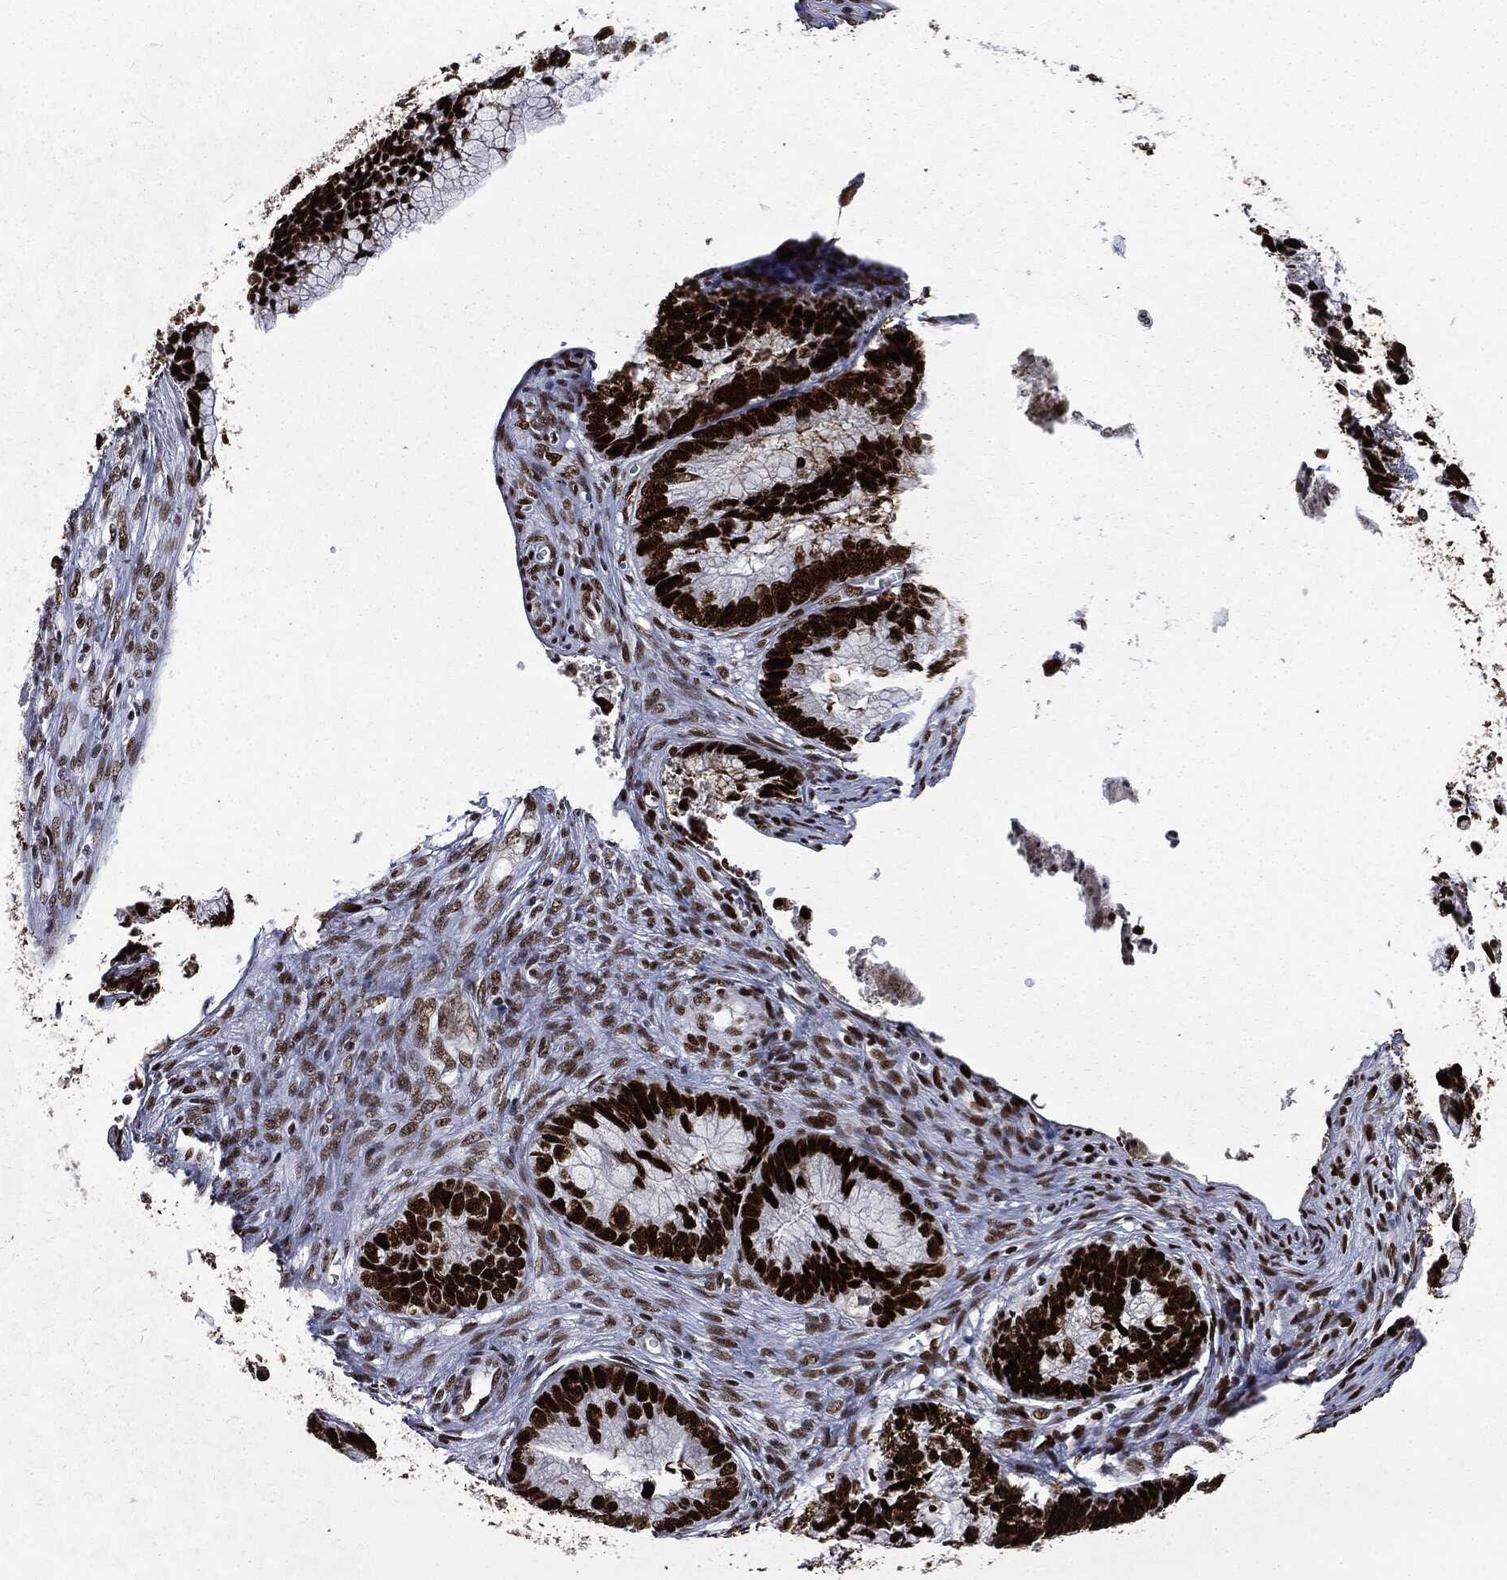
{"staining": {"intensity": "strong", "quantity": ">75%", "location": "nuclear"}, "tissue": "cervical cancer", "cell_type": "Tumor cells", "image_type": "cancer", "snomed": [{"axis": "morphology", "description": "Adenocarcinoma, NOS"}, {"axis": "topography", "description": "Cervix"}], "caption": "A brown stain shows strong nuclear expression of a protein in human cervical cancer tumor cells.", "gene": "MSH2", "patient": {"sex": "female", "age": 44}}